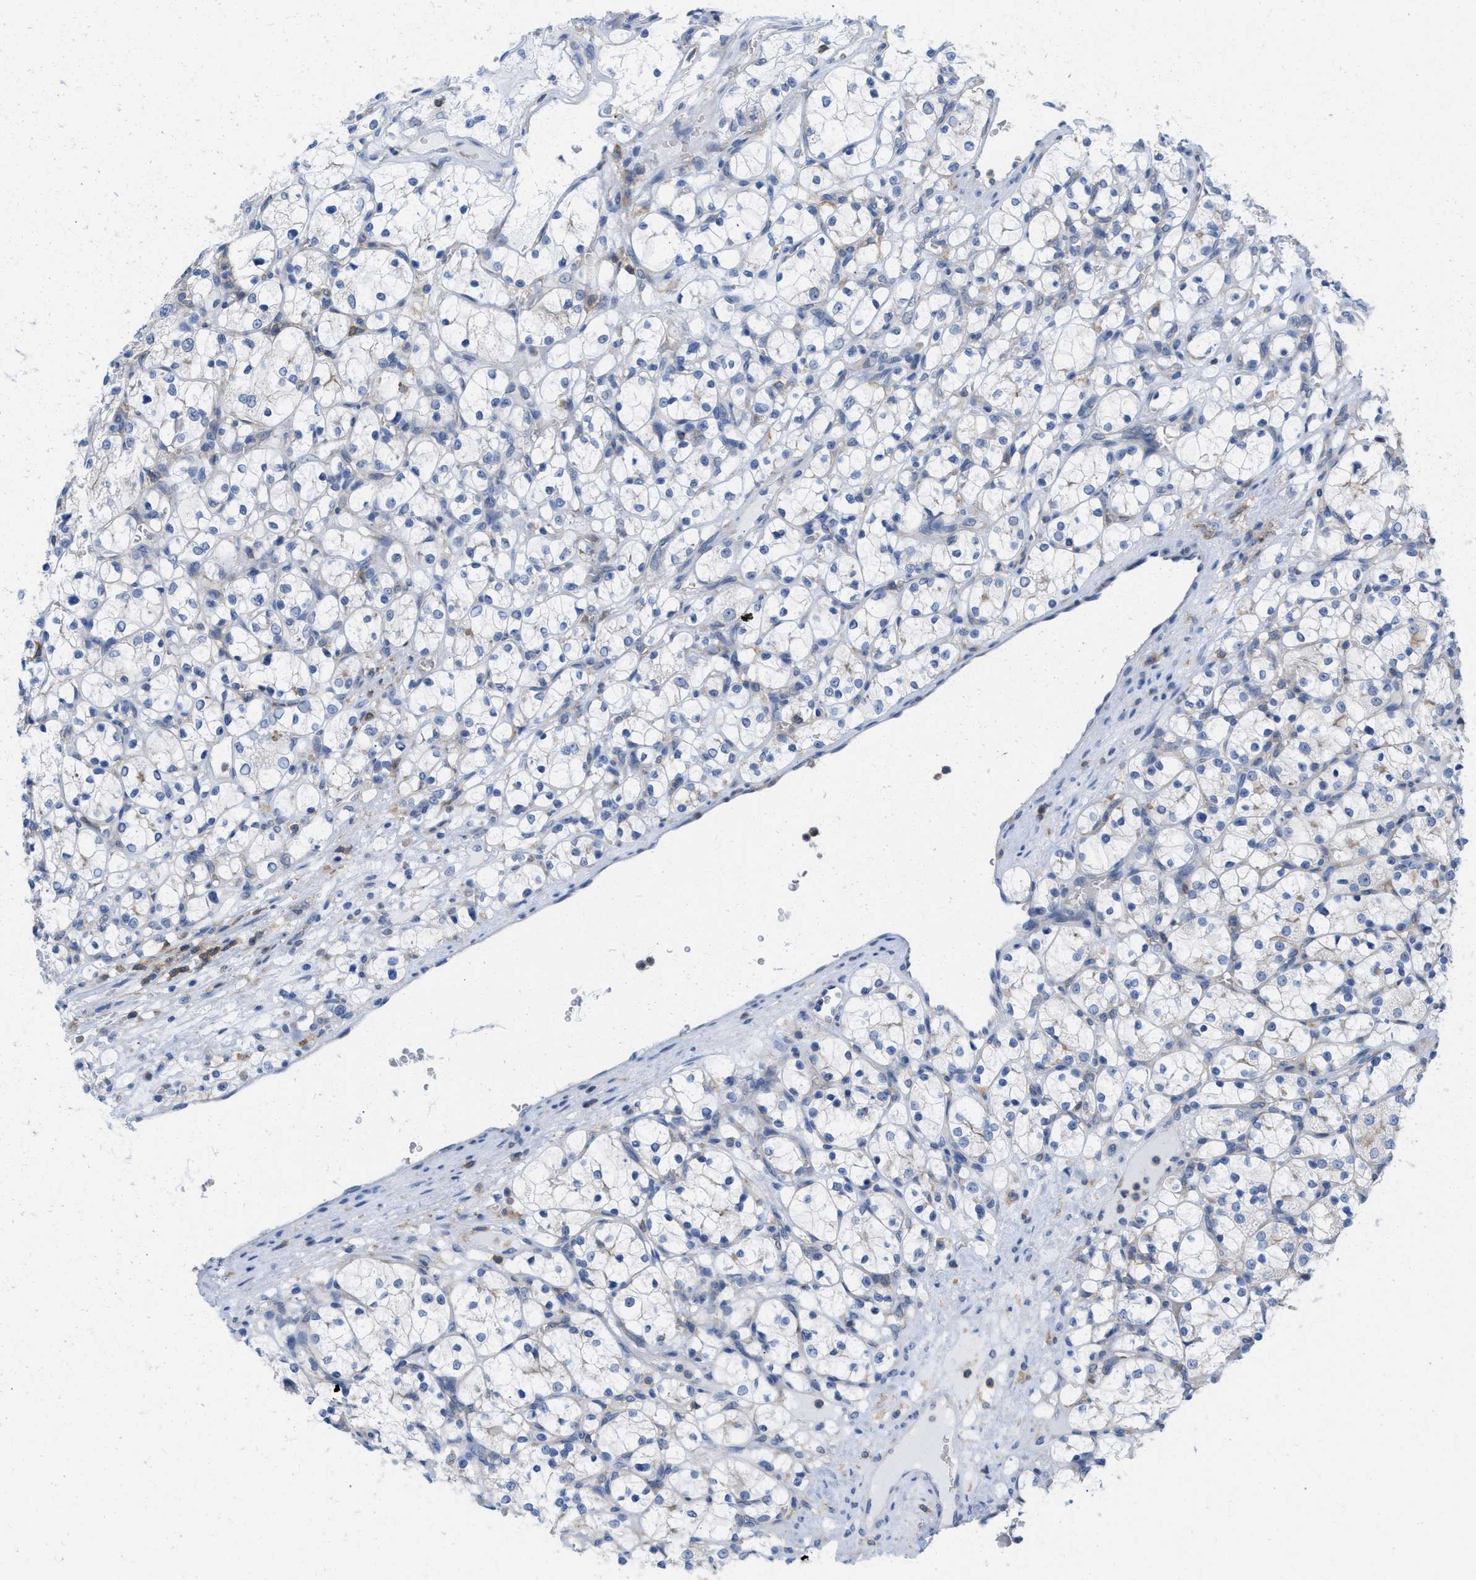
{"staining": {"intensity": "negative", "quantity": "none", "location": "none"}, "tissue": "renal cancer", "cell_type": "Tumor cells", "image_type": "cancer", "snomed": [{"axis": "morphology", "description": "Adenocarcinoma, NOS"}, {"axis": "topography", "description": "Kidney"}], "caption": "The micrograph demonstrates no significant positivity in tumor cells of renal adenocarcinoma.", "gene": "IL16", "patient": {"sex": "female", "age": 69}}